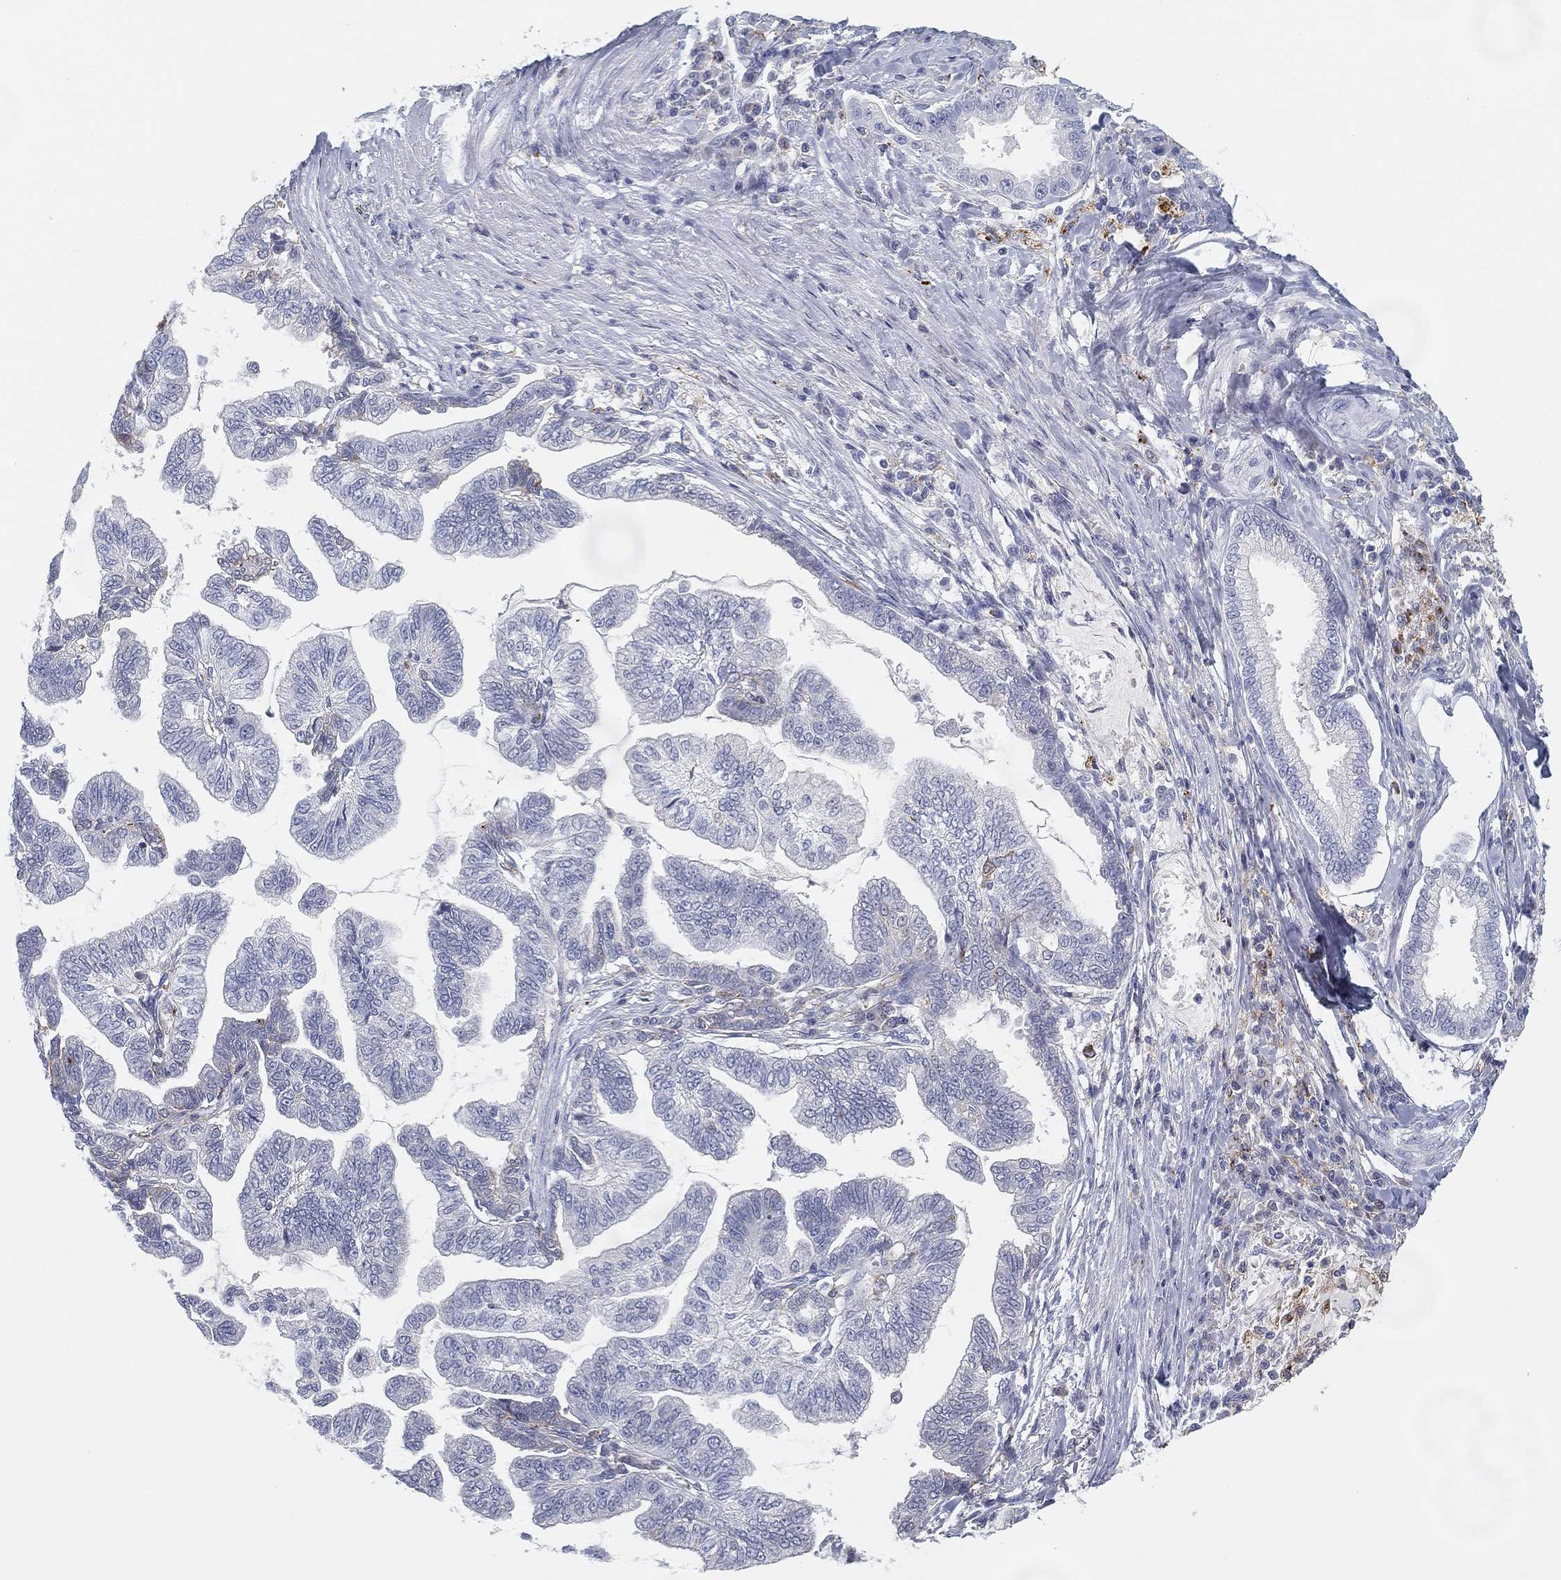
{"staining": {"intensity": "negative", "quantity": "none", "location": "none"}, "tissue": "stomach cancer", "cell_type": "Tumor cells", "image_type": "cancer", "snomed": [{"axis": "morphology", "description": "Adenocarcinoma, NOS"}, {"axis": "topography", "description": "Stomach"}], "caption": "The micrograph reveals no significant positivity in tumor cells of stomach cancer.", "gene": "NPC2", "patient": {"sex": "male", "age": 83}}